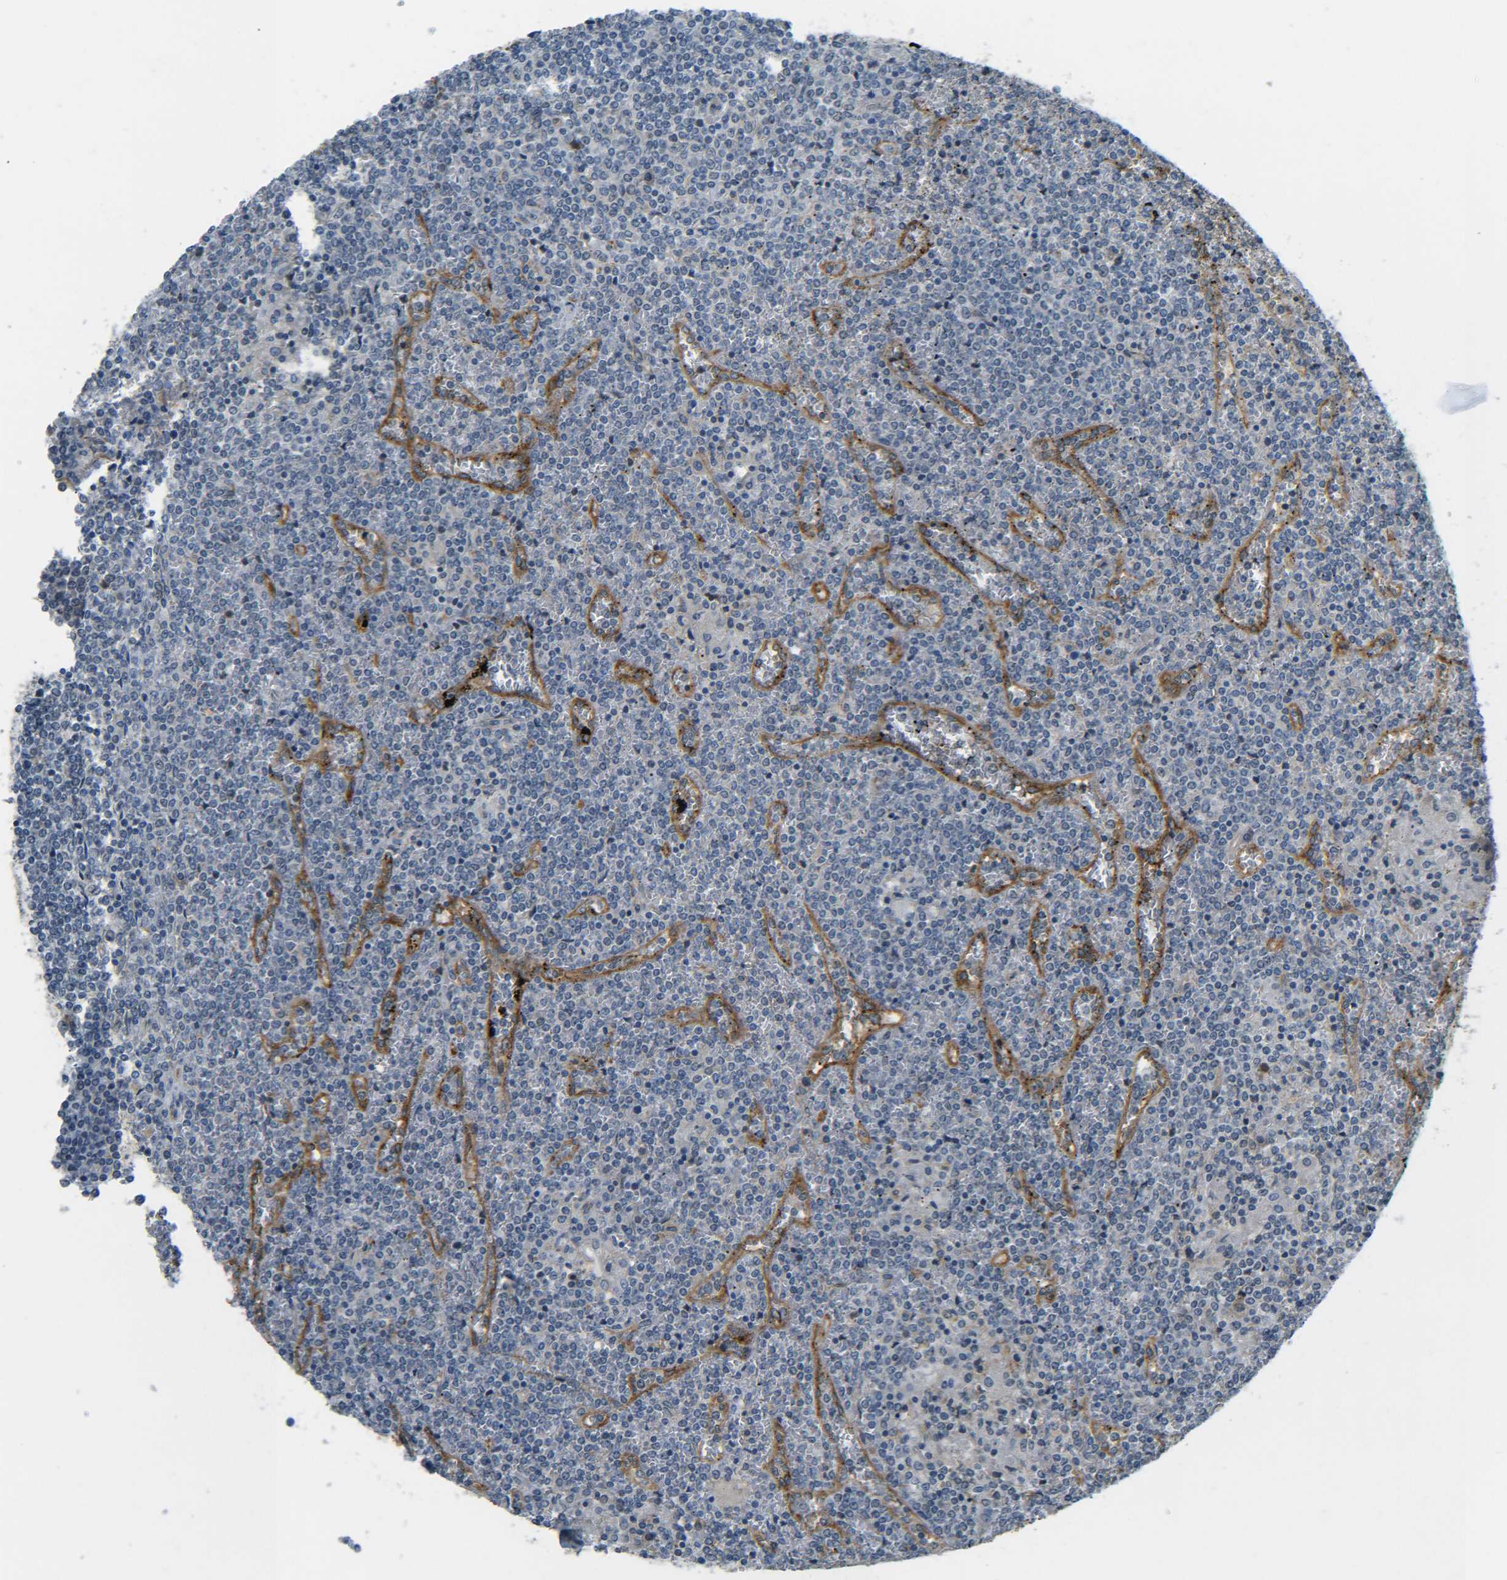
{"staining": {"intensity": "negative", "quantity": "none", "location": "none"}, "tissue": "lymphoma", "cell_type": "Tumor cells", "image_type": "cancer", "snomed": [{"axis": "morphology", "description": "Malignant lymphoma, non-Hodgkin's type, Low grade"}, {"axis": "topography", "description": "Spleen"}], "caption": "Photomicrograph shows no protein positivity in tumor cells of malignant lymphoma, non-Hodgkin's type (low-grade) tissue.", "gene": "DAB2", "patient": {"sex": "female", "age": 19}}